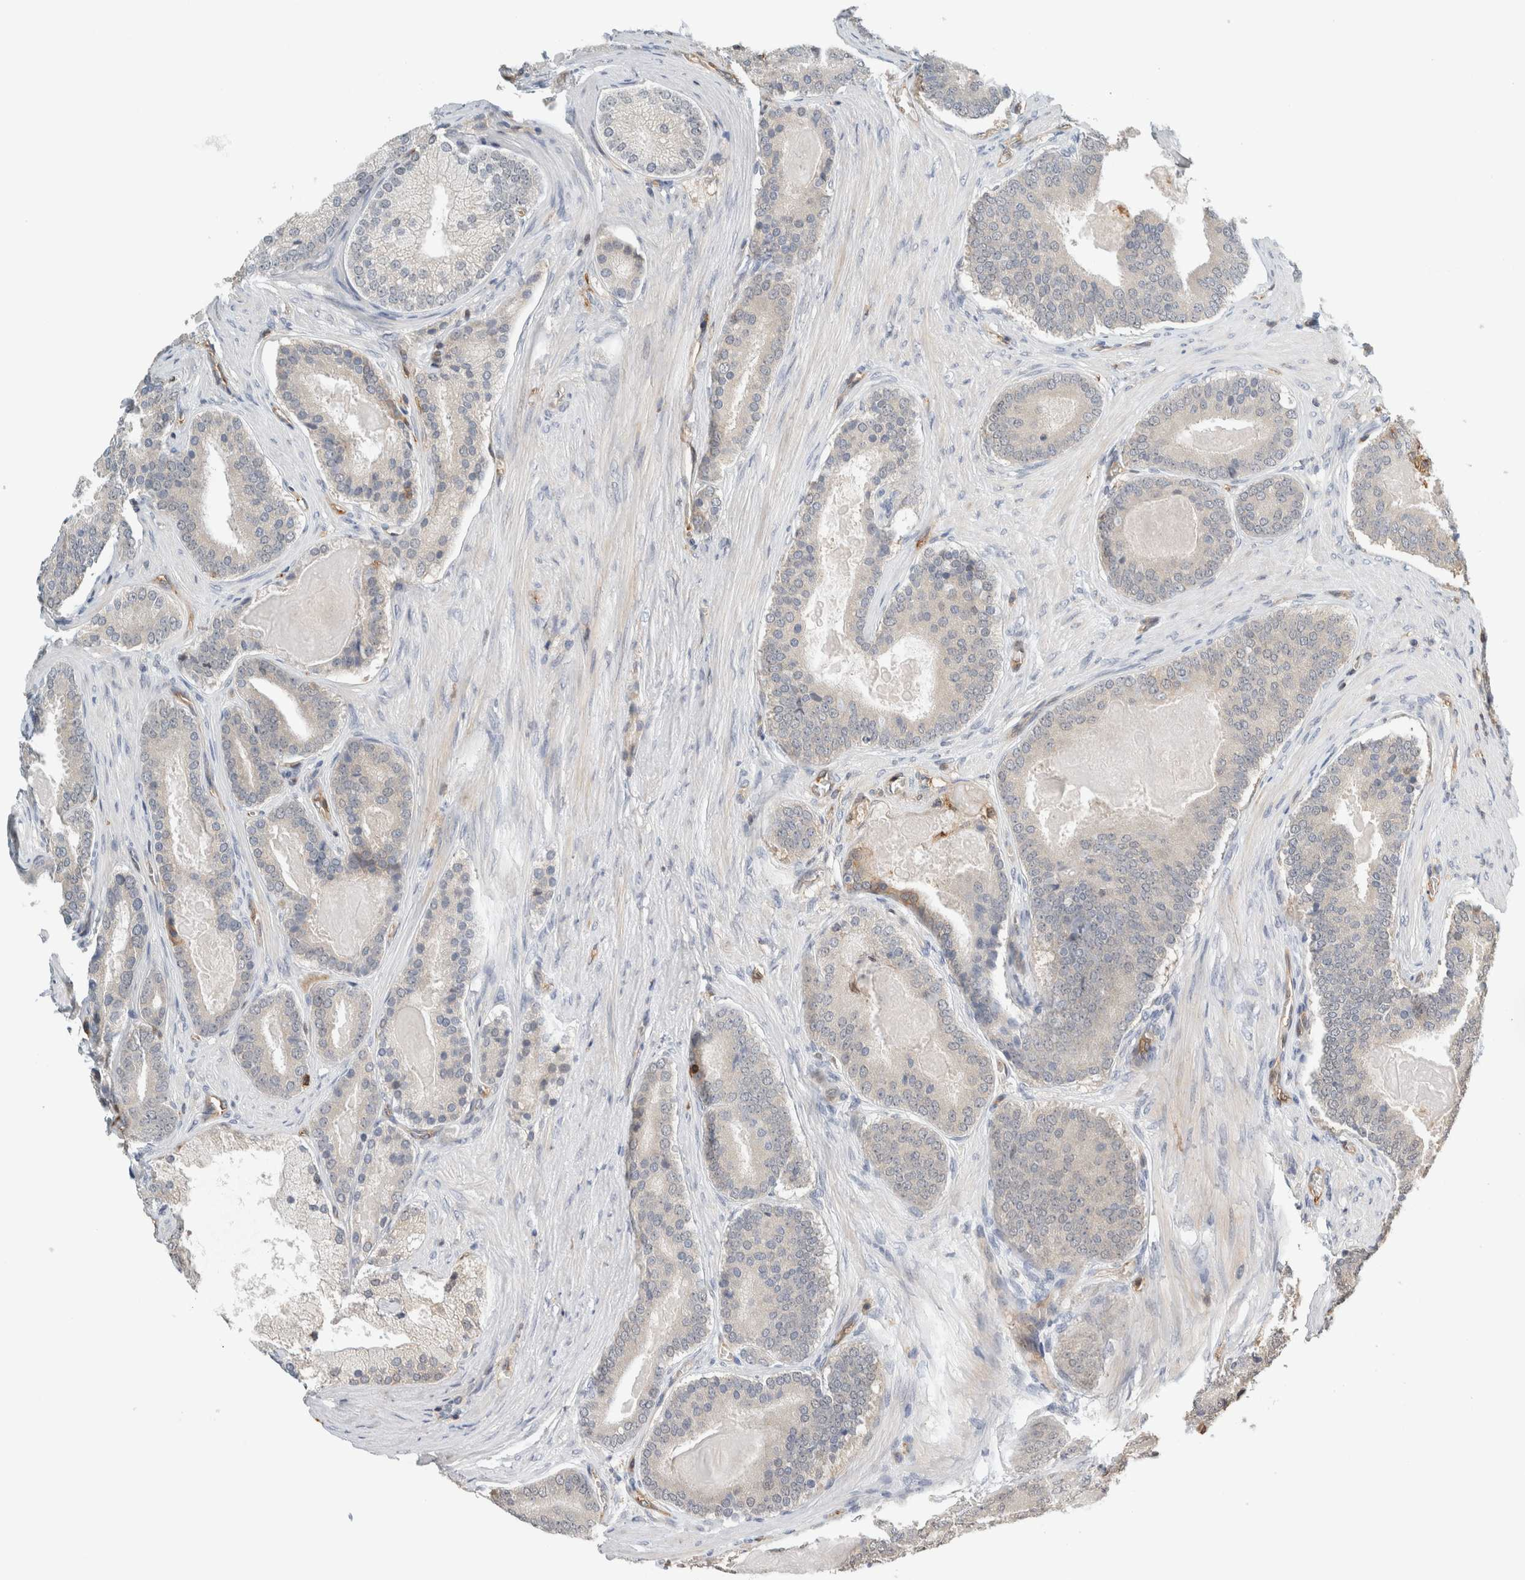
{"staining": {"intensity": "negative", "quantity": "none", "location": "none"}, "tissue": "prostate cancer", "cell_type": "Tumor cells", "image_type": "cancer", "snomed": [{"axis": "morphology", "description": "Adenocarcinoma, High grade"}, {"axis": "topography", "description": "Prostate"}], "caption": "Immunohistochemistry (IHC) of adenocarcinoma (high-grade) (prostate) reveals no staining in tumor cells.", "gene": "PFDN4", "patient": {"sex": "male", "age": 60}}